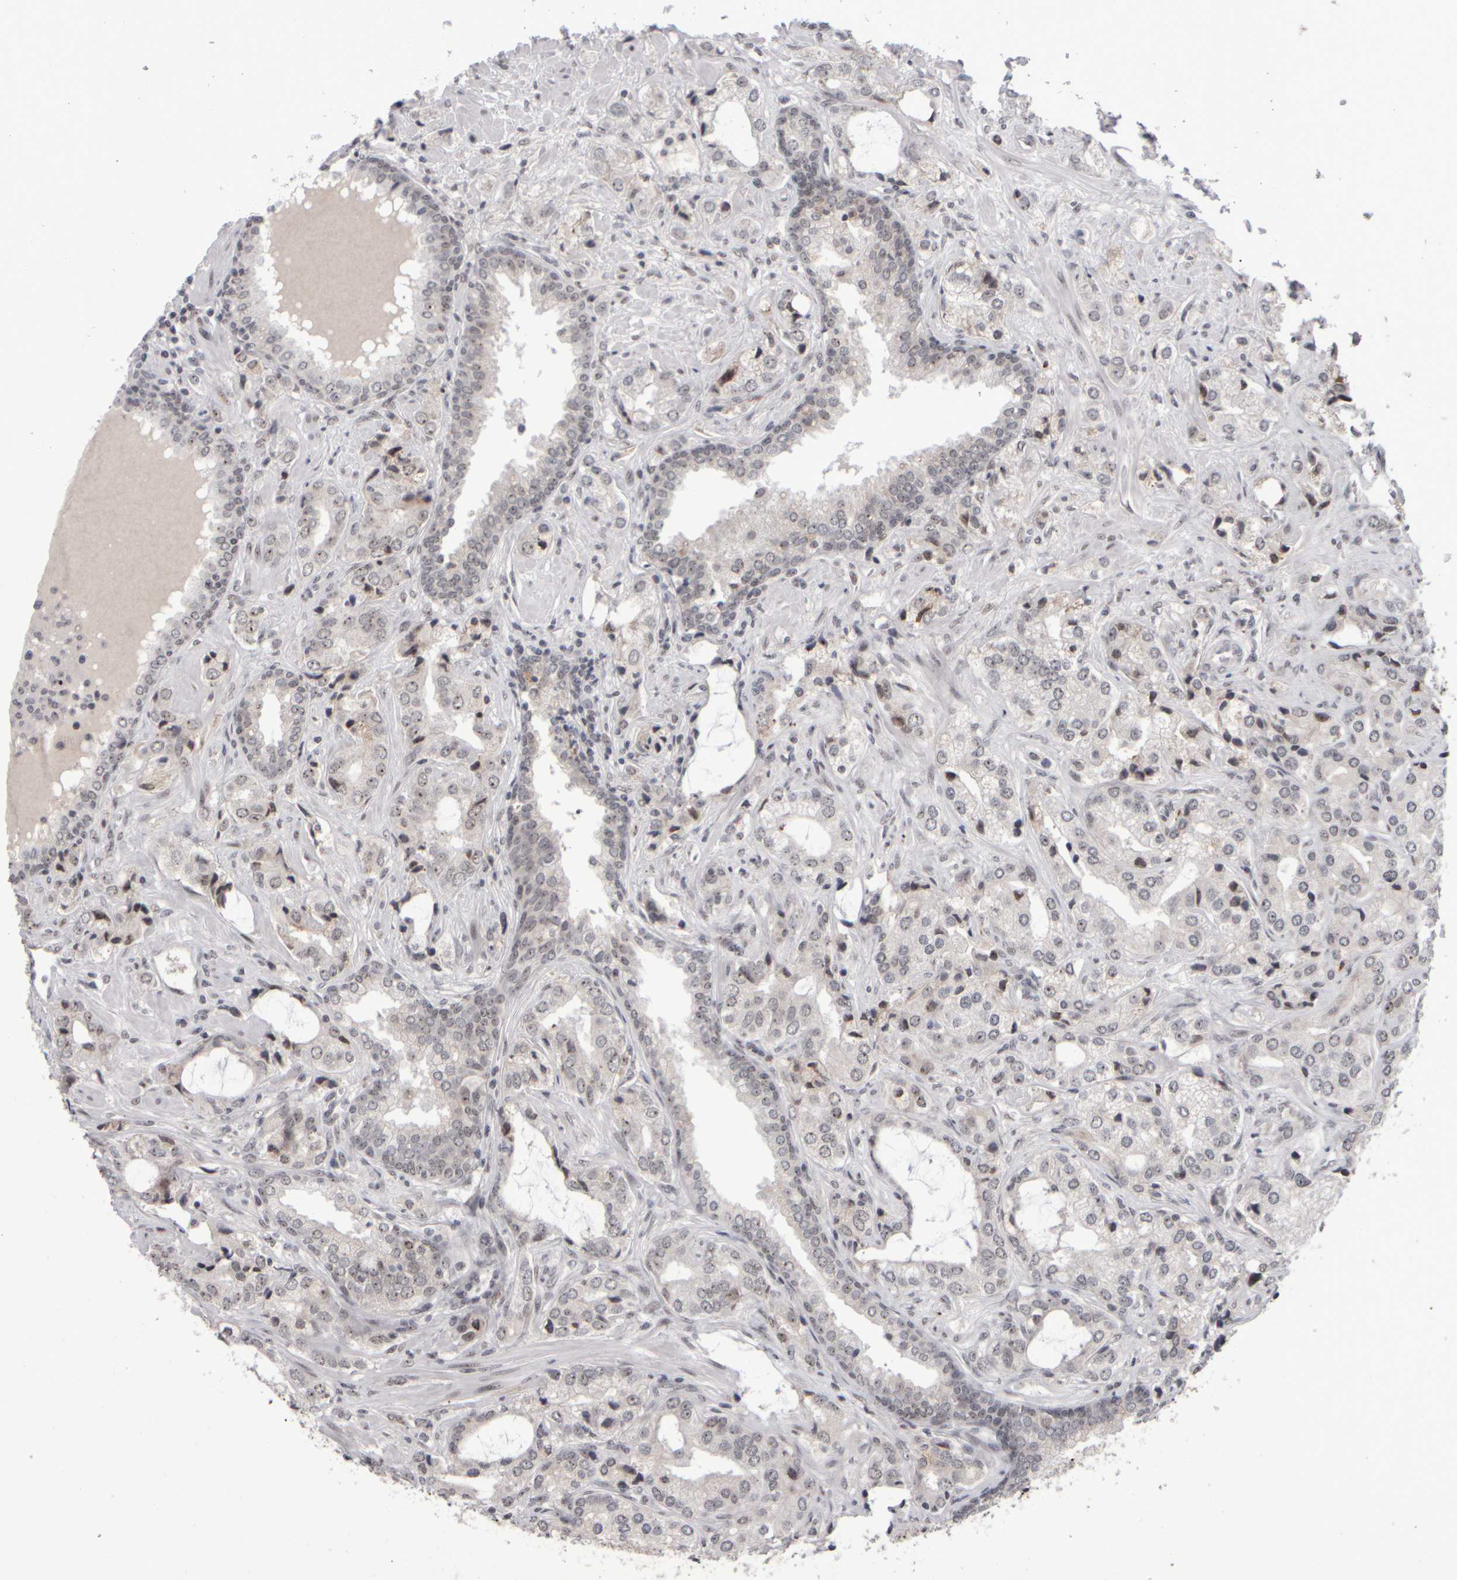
{"staining": {"intensity": "moderate", "quantity": "25%-75%", "location": "nuclear"}, "tissue": "prostate cancer", "cell_type": "Tumor cells", "image_type": "cancer", "snomed": [{"axis": "morphology", "description": "Adenocarcinoma, High grade"}, {"axis": "topography", "description": "Prostate"}], "caption": "IHC photomicrograph of neoplastic tissue: prostate adenocarcinoma (high-grade) stained using immunohistochemistry shows medium levels of moderate protein expression localized specifically in the nuclear of tumor cells, appearing as a nuclear brown color.", "gene": "SURF6", "patient": {"sex": "male", "age": 66}}